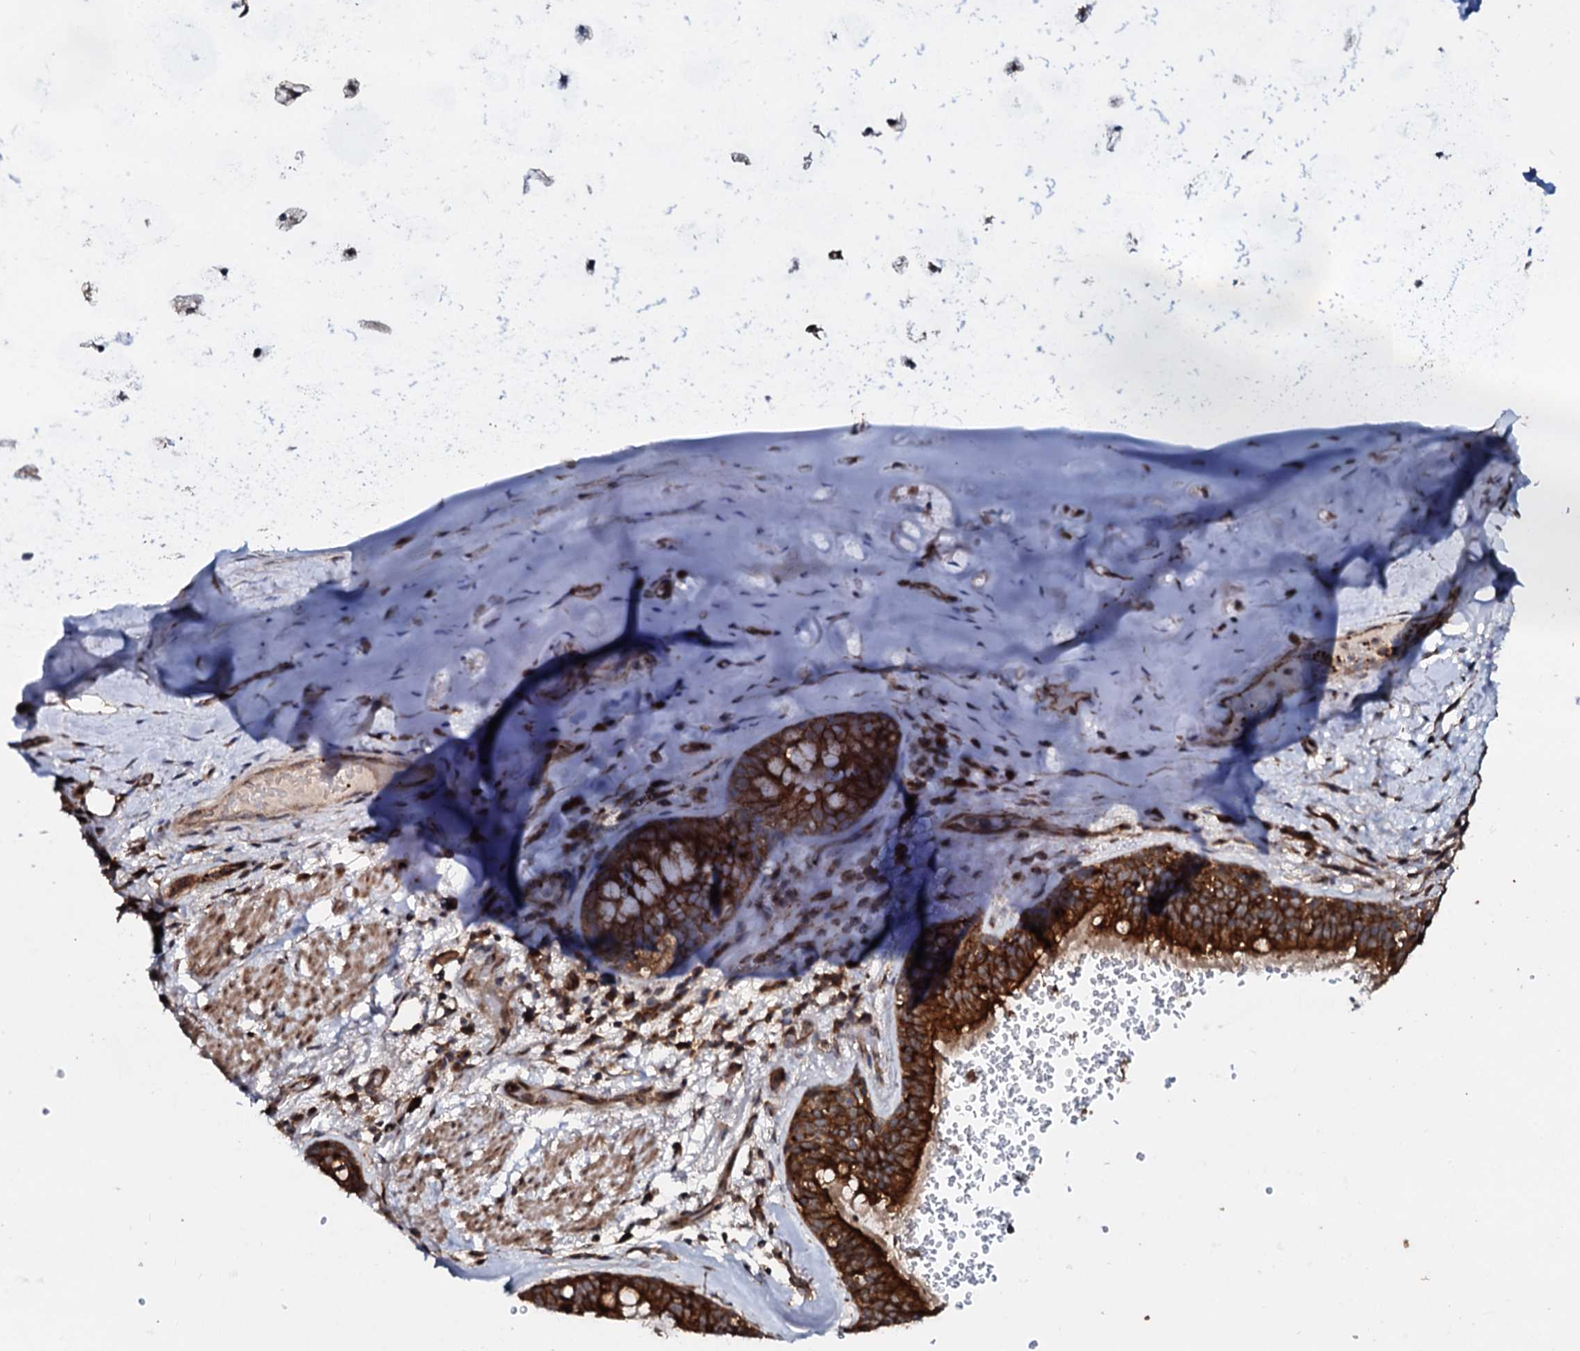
{"staining": {"intensity": "negative", "quantity": "none", "location": "none"}, "tissue": "soft tissue", "cell_type": "Chondrocytes", "image_type": "normal", "snomed": [{"axis": "morphology", "description": "Normal tissue, NOS"}, {"axis": "topography", "description": "Lymph node"}, {"axis": "topography", "description": "Cartilage tissue"}, {"axis": "topography", "description": "Bronchus"}], "caption": "Immunohistochemistry (IHC) of normal soft tissue demonstrates no positivity in chondrocytes.", "gene": "ENSG00000256591", "patient": {"sex": "male", "age": 63}}